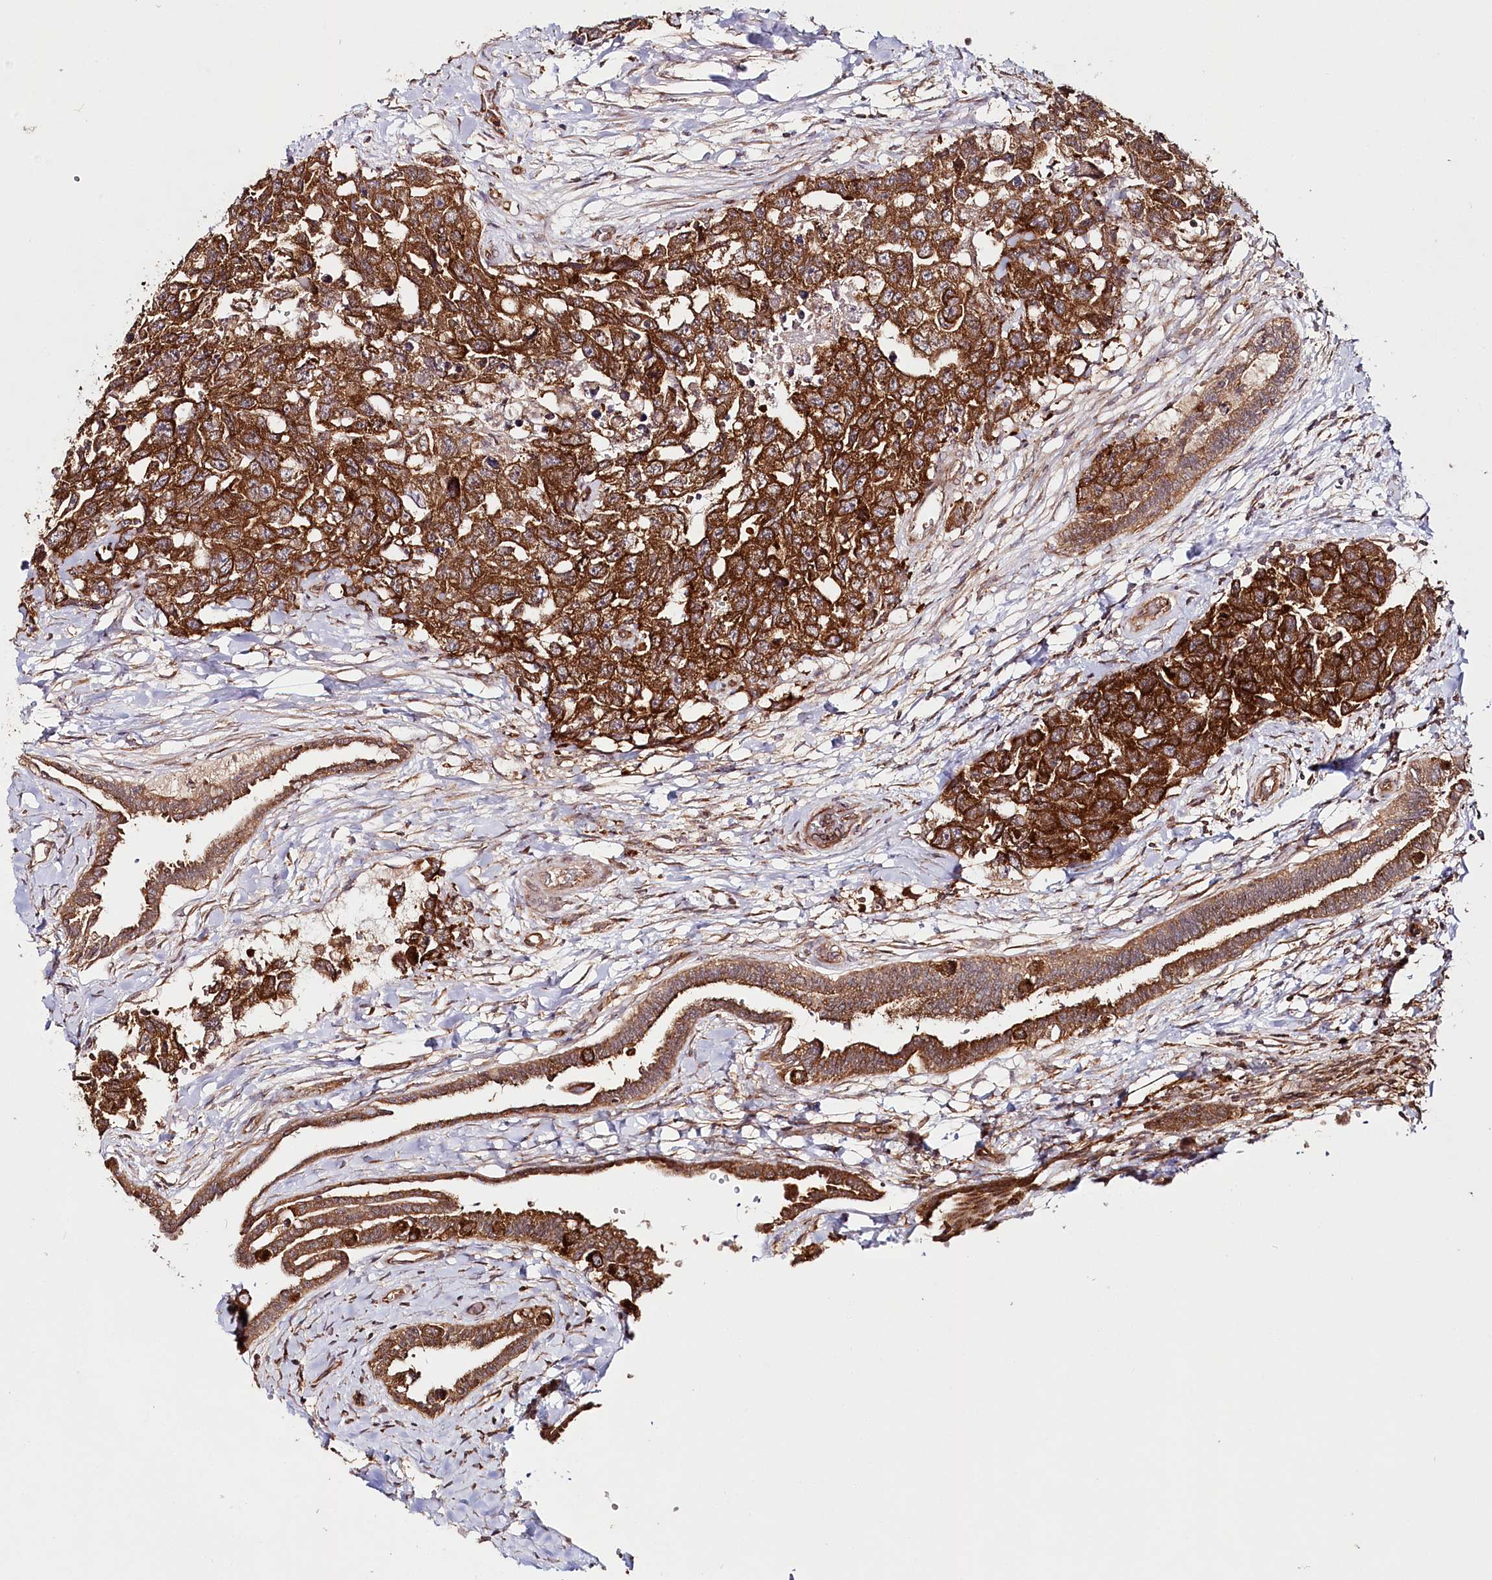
{"staining": {"intensity": "strong", "quantity": ">75%", "location": "cytoplasmic/membranous"}, "tissue": "testis cancer", "cell_type": "Tumor cells", "image_type": "cancer", "snomed": [{"axis": "morphology", "description": "Carcinoma, Embryonal, NOS"}, {"axis": "topography", "description": "Testis"}], "caption": "Strong cytoplasmic/membranous staining for a protein is identified in about >75% of tumor cells of embryonal carcinoma (testis) using IHC.", "gene": "OTUD4", "patient": {"sex": "male", "age": 31}}